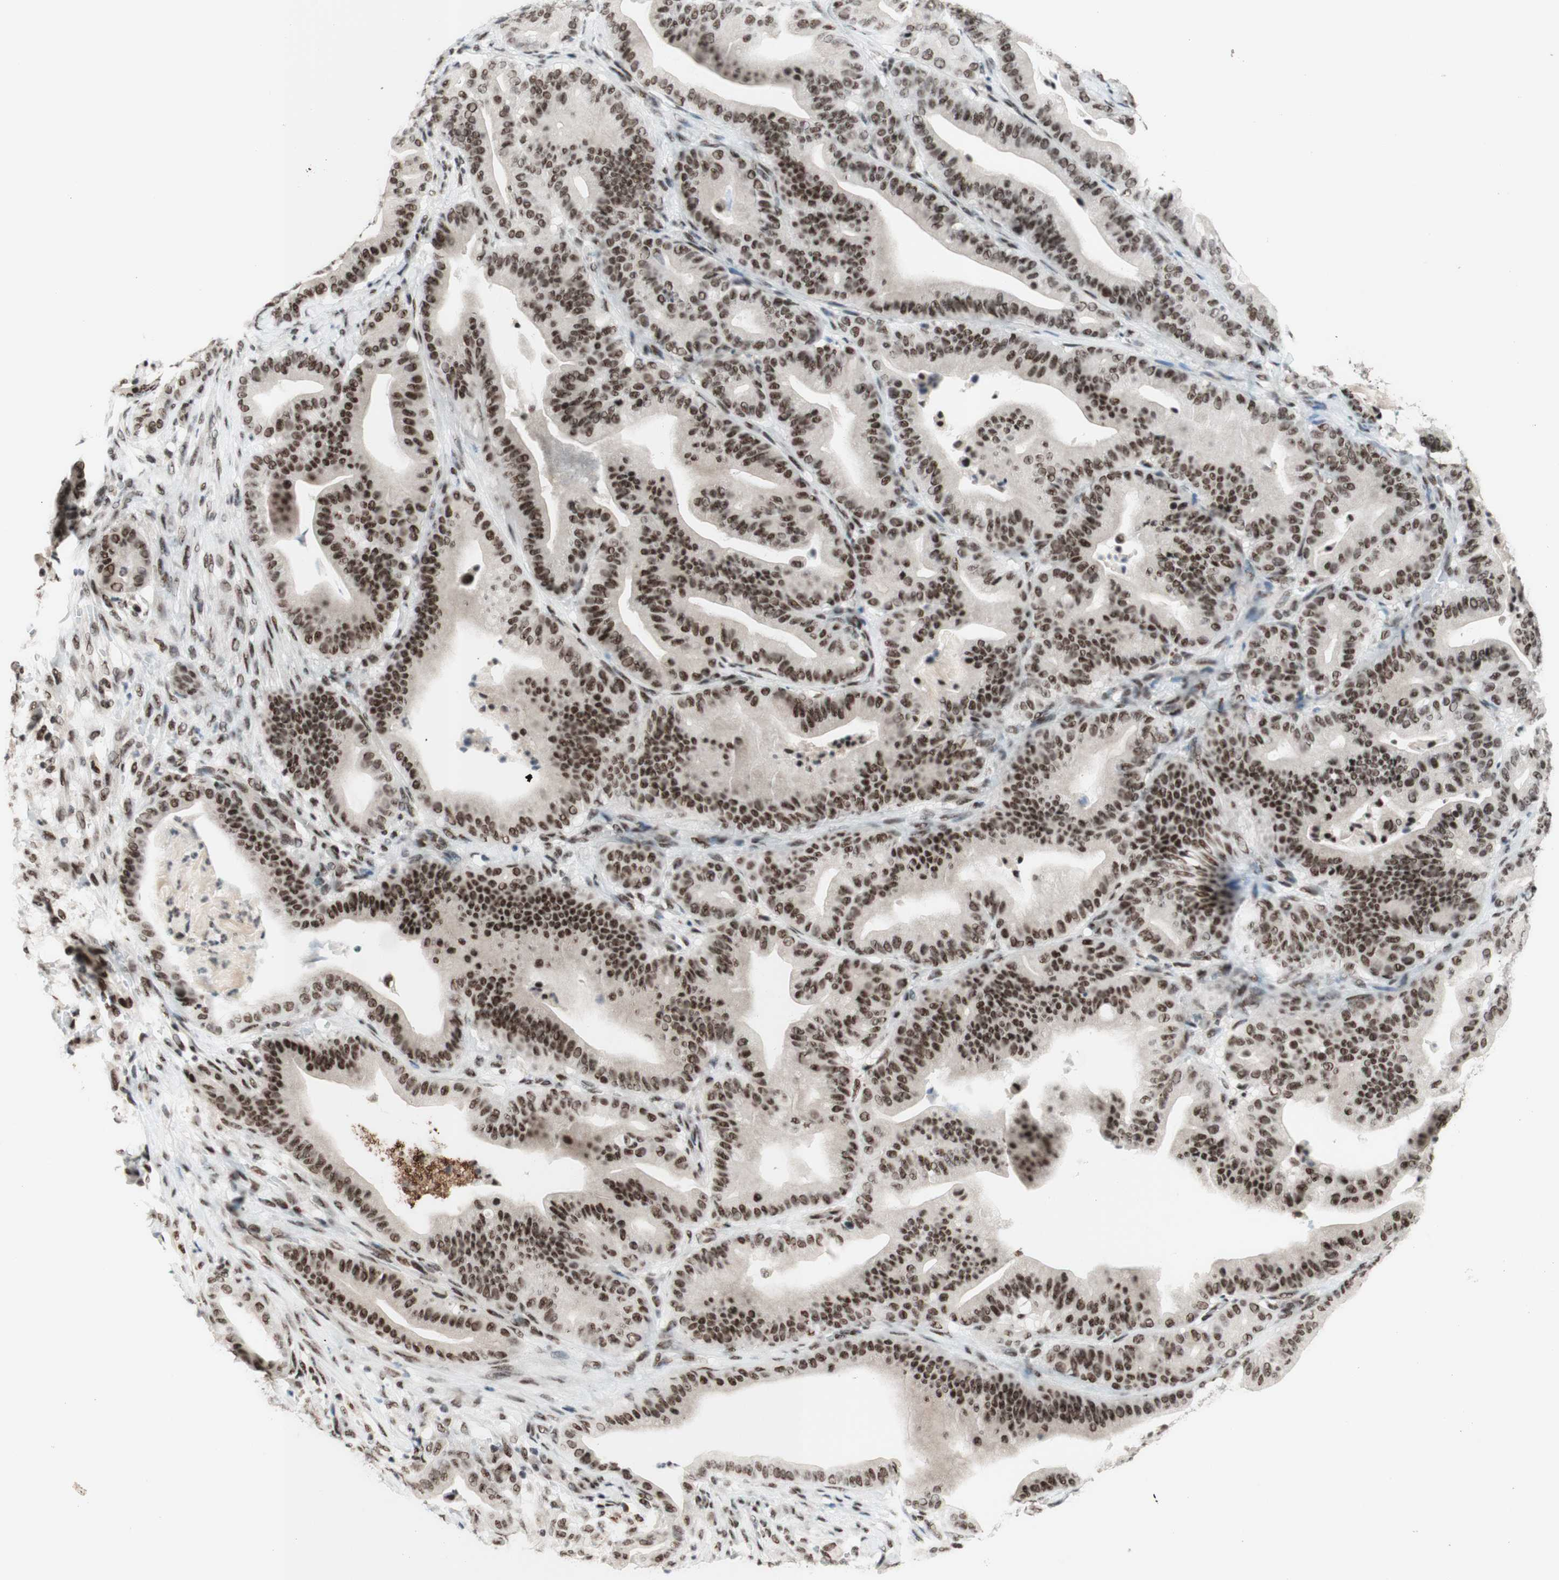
{"staining": {"intensity": "strong", "quantity": ">75%", "location": "nuclear"}, "tissue": "pancreatic cancer", "cell_type": "Tumor cells", "image_type": "cancer", "snomed": [{"axis": "morphology", "description": "Adenocarcinoma, NOS"}, {"axis": "topography", "description": "Pancreas"}], "caption": "This is an image of IHC staining of pancreatic adenocarcinoma, which shows strong staining in the nuclear of tumor cells.", "gene": "PRPF19", "patient": {"sex": "male", "age": 63}}